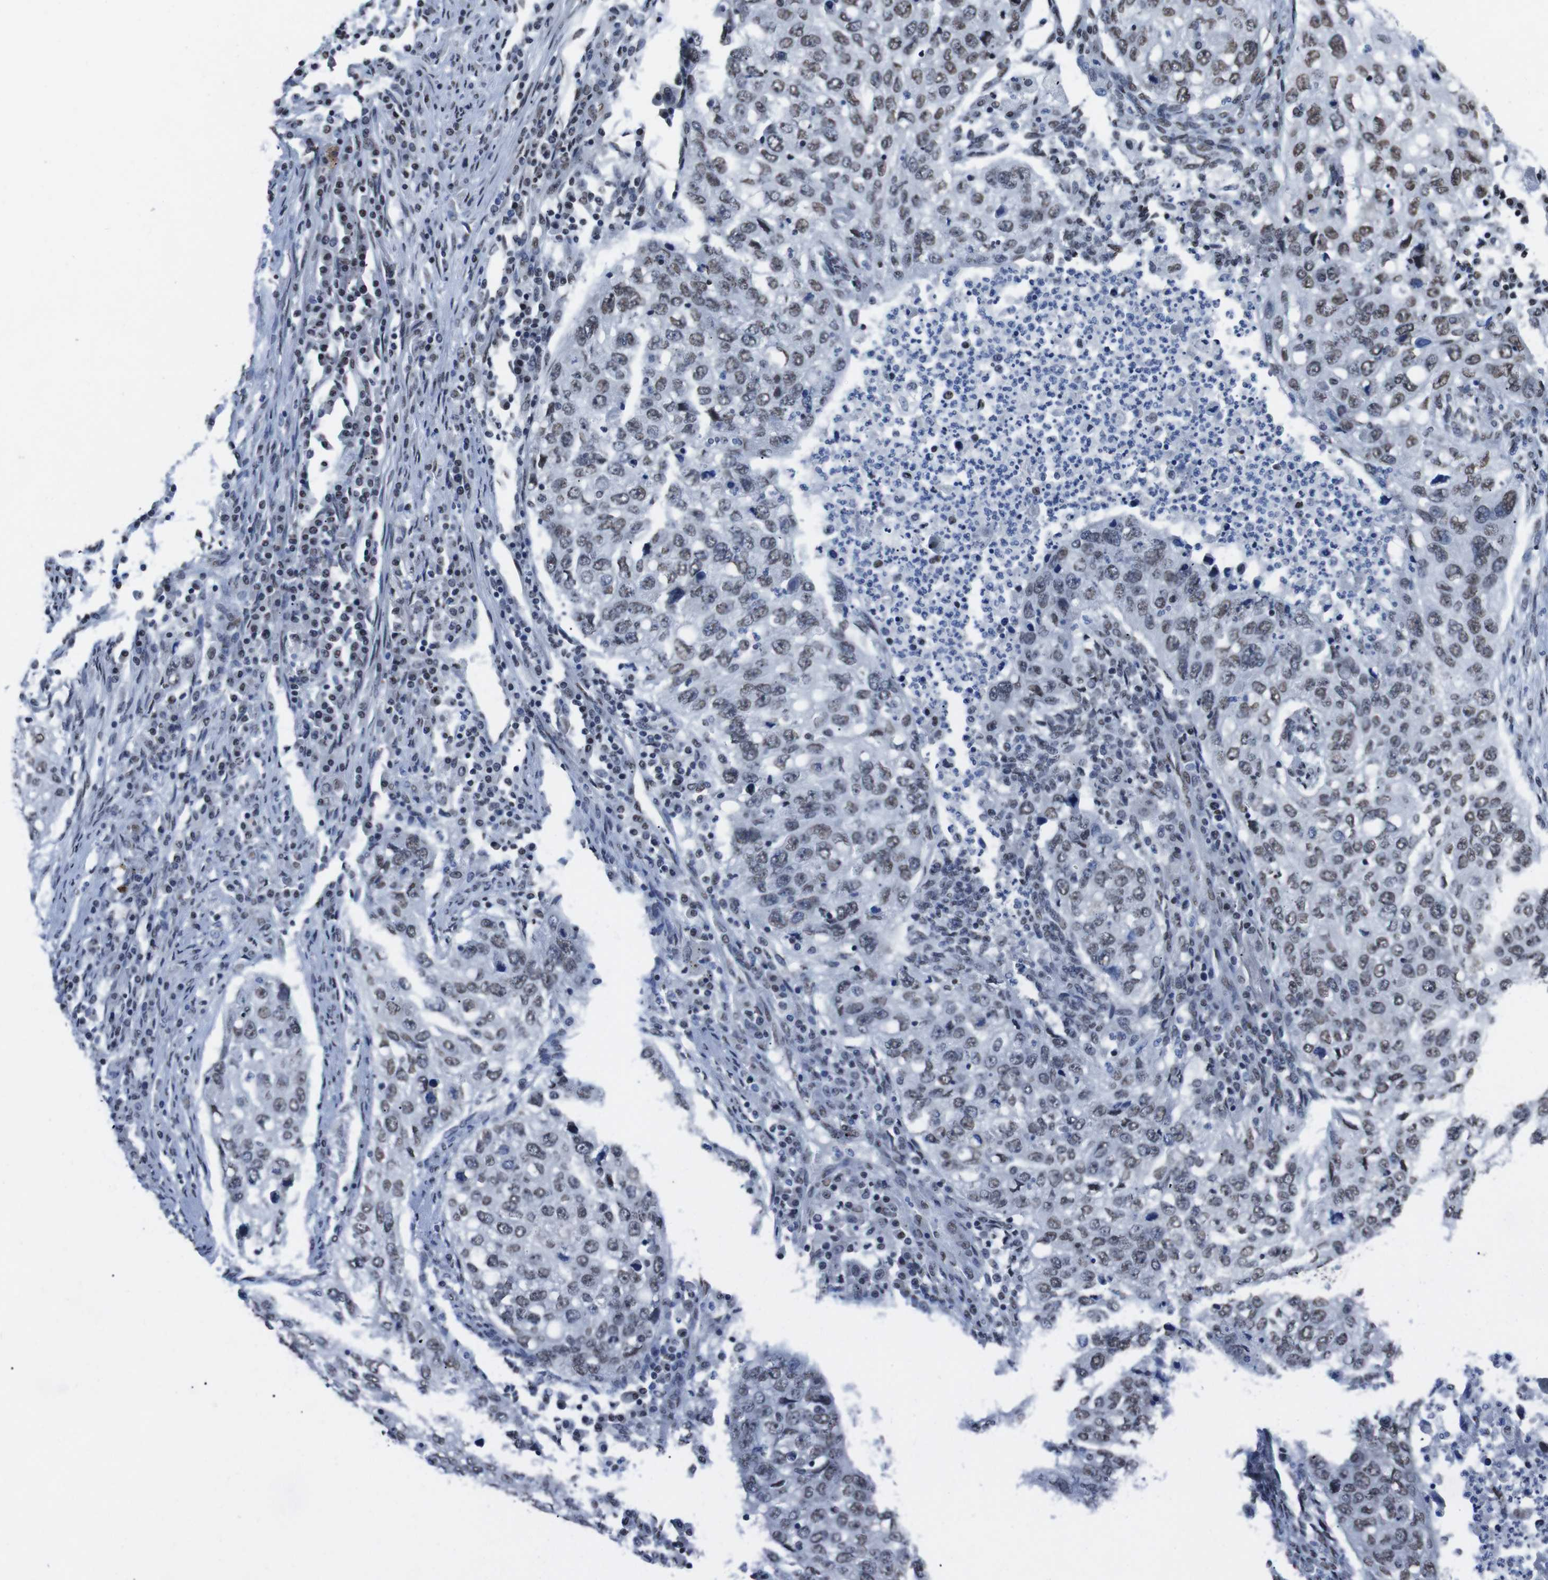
{"staining": {"intensity": "weak", "quantity": ">75%", "location": "nuclear"}, "tissue": "lung cancer", "cell_type": "Tumor cells", "image_type": "cancer", "snomed": [{"axis": "morphology", "description": "Squamous cell carcinoma, NOS"}, {"axis": "topography", "description": "Lung"}], "caption": "Immunohistochemical staining of lung cancer shows low levels of weak nuclear protein staining in approximately >75% of tumor cells. The staining is performed using DAB brown chromogen to label protein expression. The nuclei are counter-stained blue using hematoxylin.", "gene": "PIP4P2", "patient": {"sex": "female", "age": 63}}